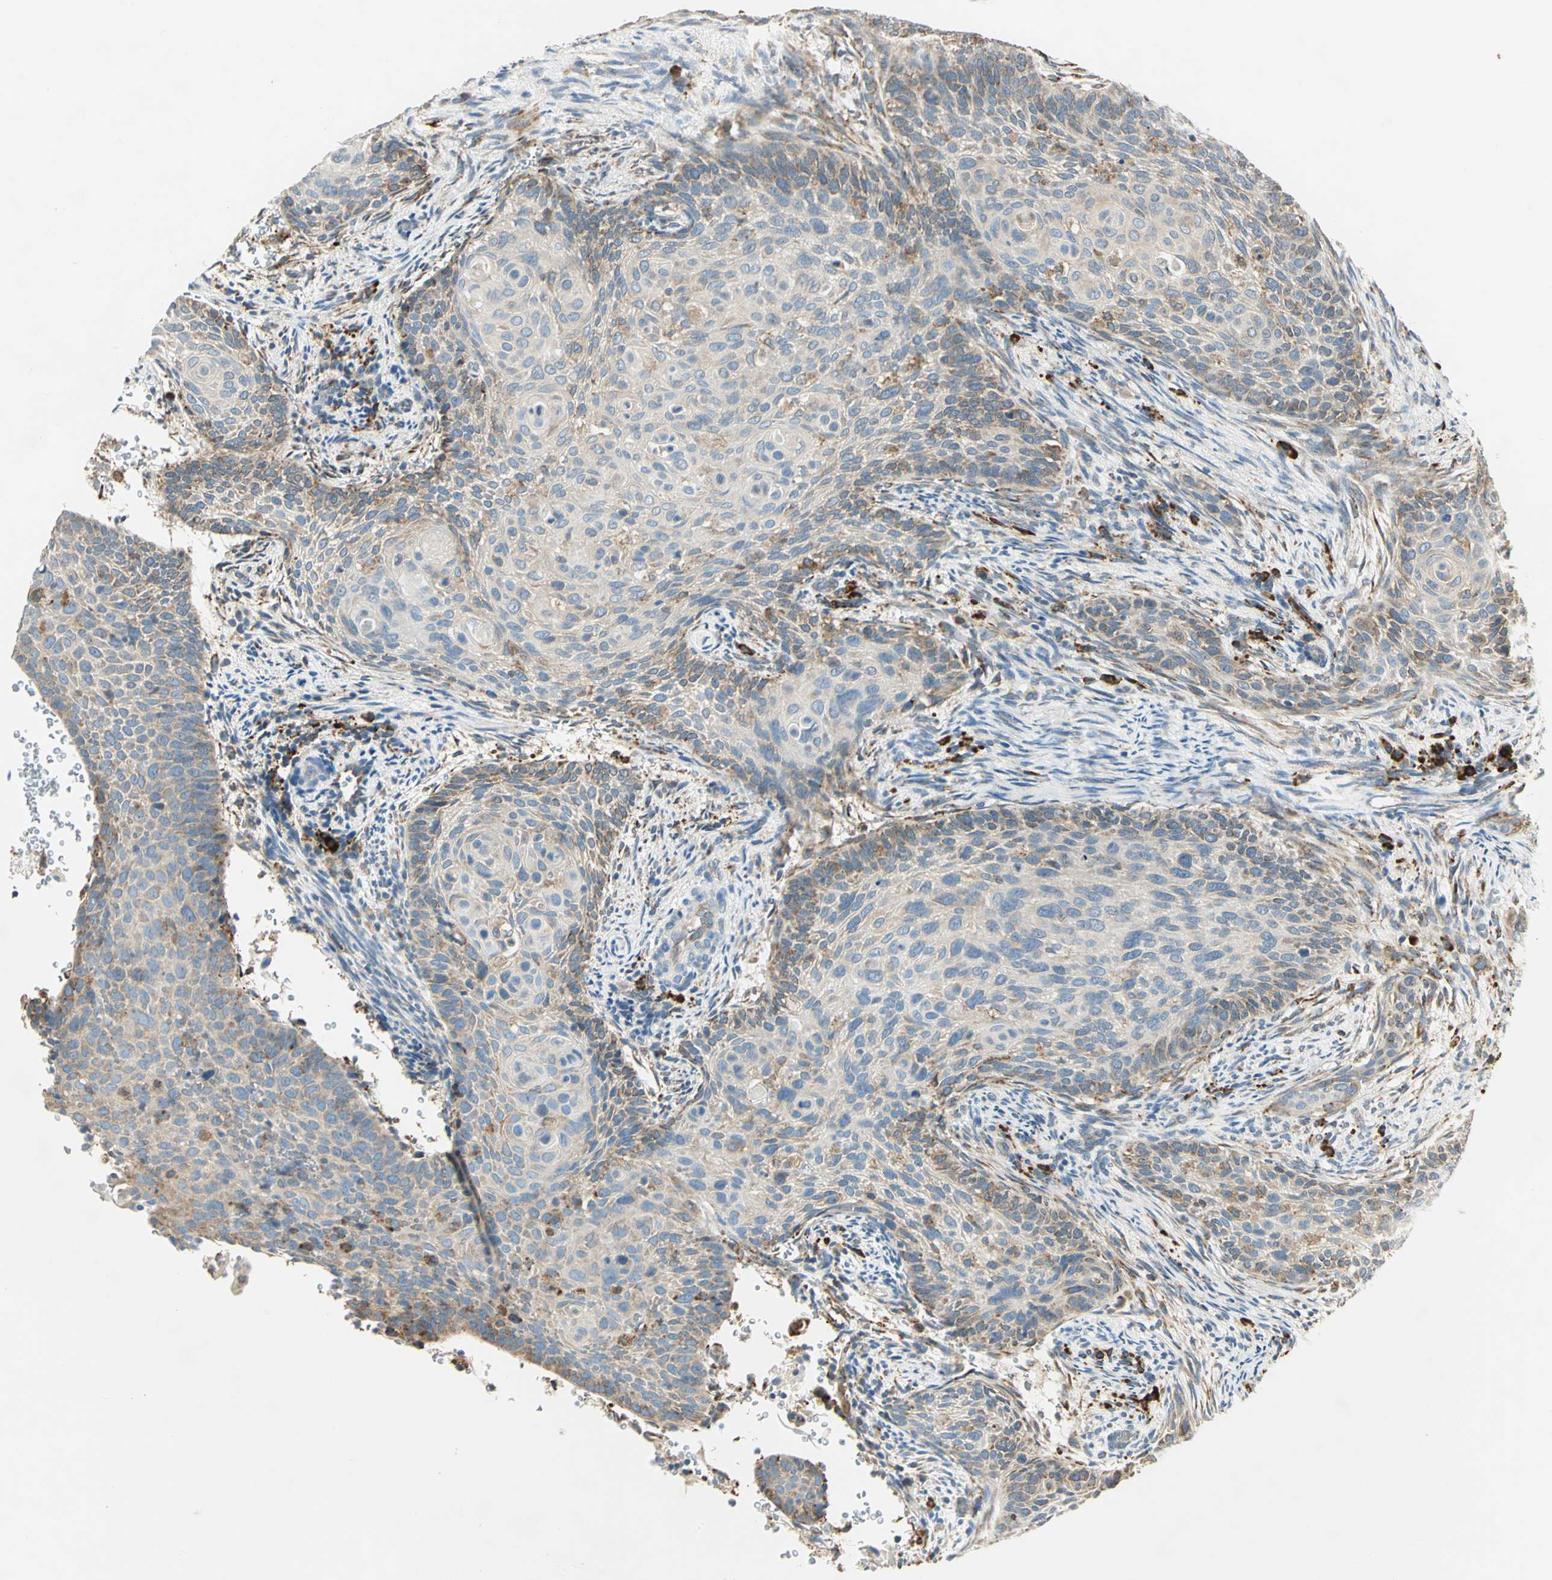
{"staining": {"intensity": "weak", "quantity": ">75%", "location": "cytoplasmic/membranous"}, "tissue": "cervical cancer", "cell_type": "Tumor cells", "image_type": "cancer", "snomed": [{"axis": "morphology", "description": "Squamous cell carcinoma, NOS"}, {"axis": "topography", "description": "Cervix"}], "caption": "This micrograph reveals immunohistochemistry staining of cervical cancer, with low weak cytoplasmic/membranous staining in about >75% of tumor cells.", "gene": "PDIA4", "patient": {"sex": "female", "age": 33}}